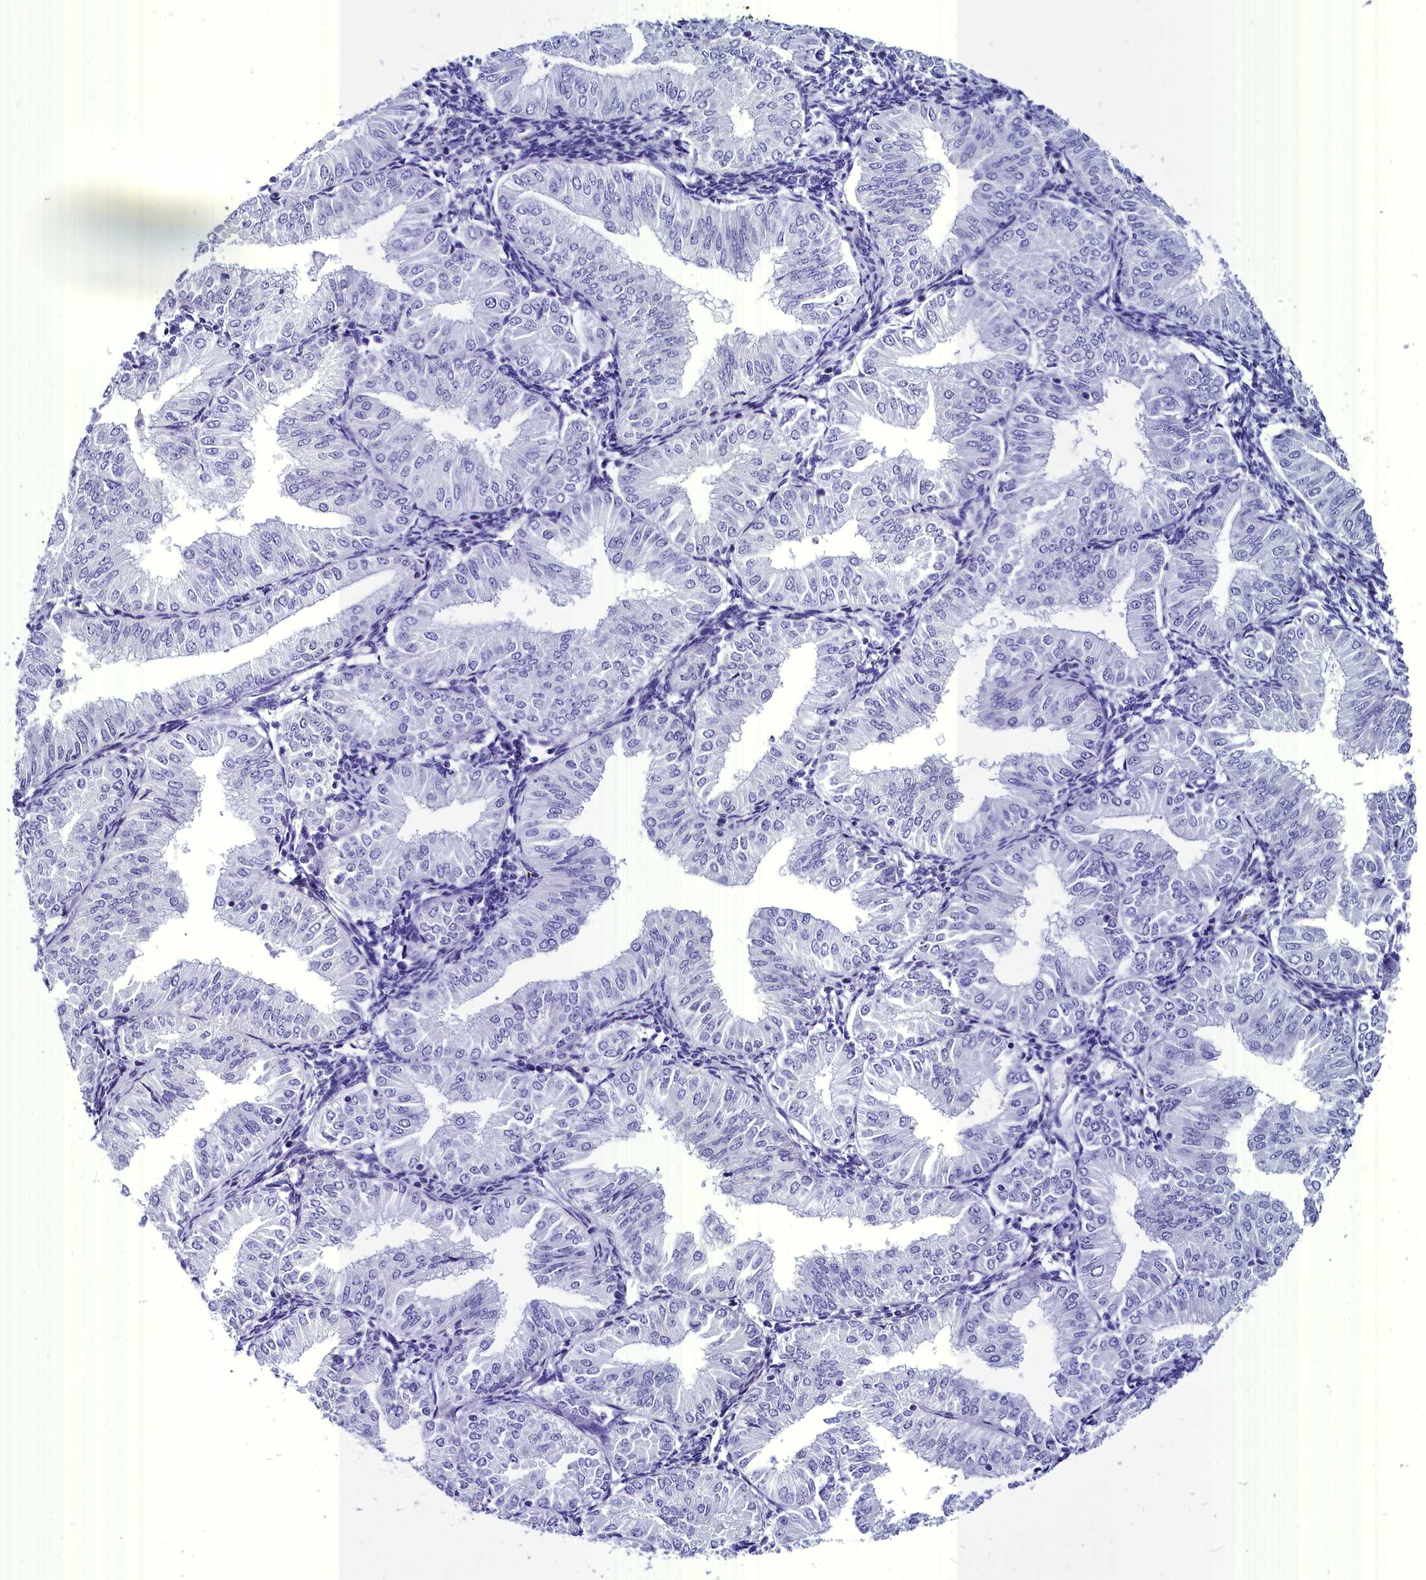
{"staining": {"intensity": "negative", "quantity": "none", "location": "none"}, "tissue": "endometrial cancer", "cell_type": "Tumor cells", "image_type": "cancer", "snomed": [{"axis": "morphology", "description": "Normal tissue, NOS"}, {"axis": "morphology", "description": "Adenocarcinoma, NOS"}, {"axis": "topography", "description": "Endometrium"}], "caption": "IHC of endometrial cancer (adenocarcinoma) shows no staining in tumor cells.", "gene": "AP3B2", "patient": {"sex": "female", "age": 53}}